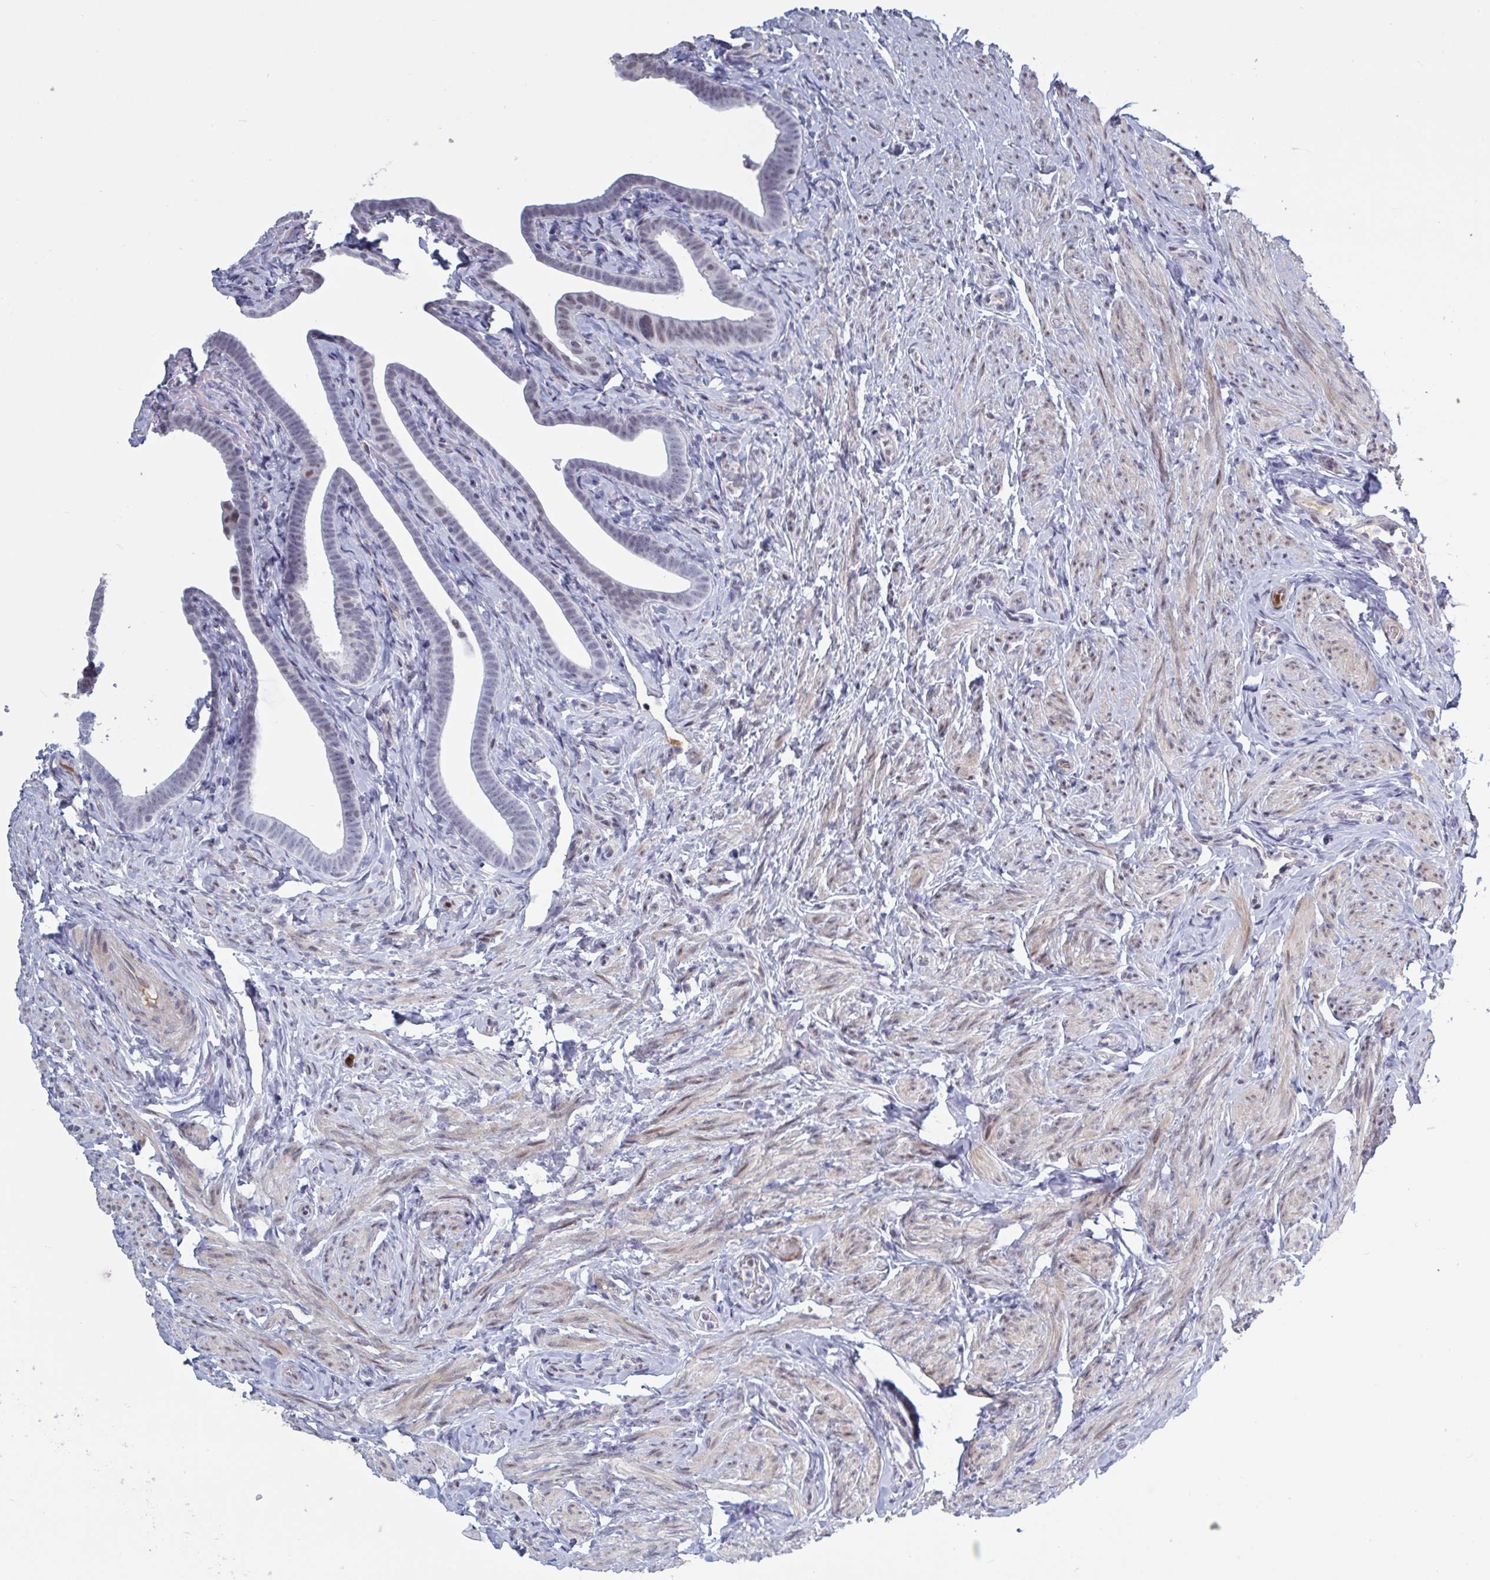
{"staining": {"intensity": "weak", "quantity": "<25%", "location": "nuclear"}, "tissue": "fallopian tube", "cell_type": "Glandular cells", "image_type": "normal", "snomed": [{"axis": "morphology", "description": "Normal tissue, NOS"}, {"axis": "topography", "description": "Fallopian tube"}], "caption": "This micrograph is of unremarkable fallopian tube stained with immunohistochemistry (IHC) to label a protein in brown with the nuclei are counter-stained blue. There is no positivity in glandular cells.", "gene": "BCL7B", "patient": {"sex": "female", "age": 69}}